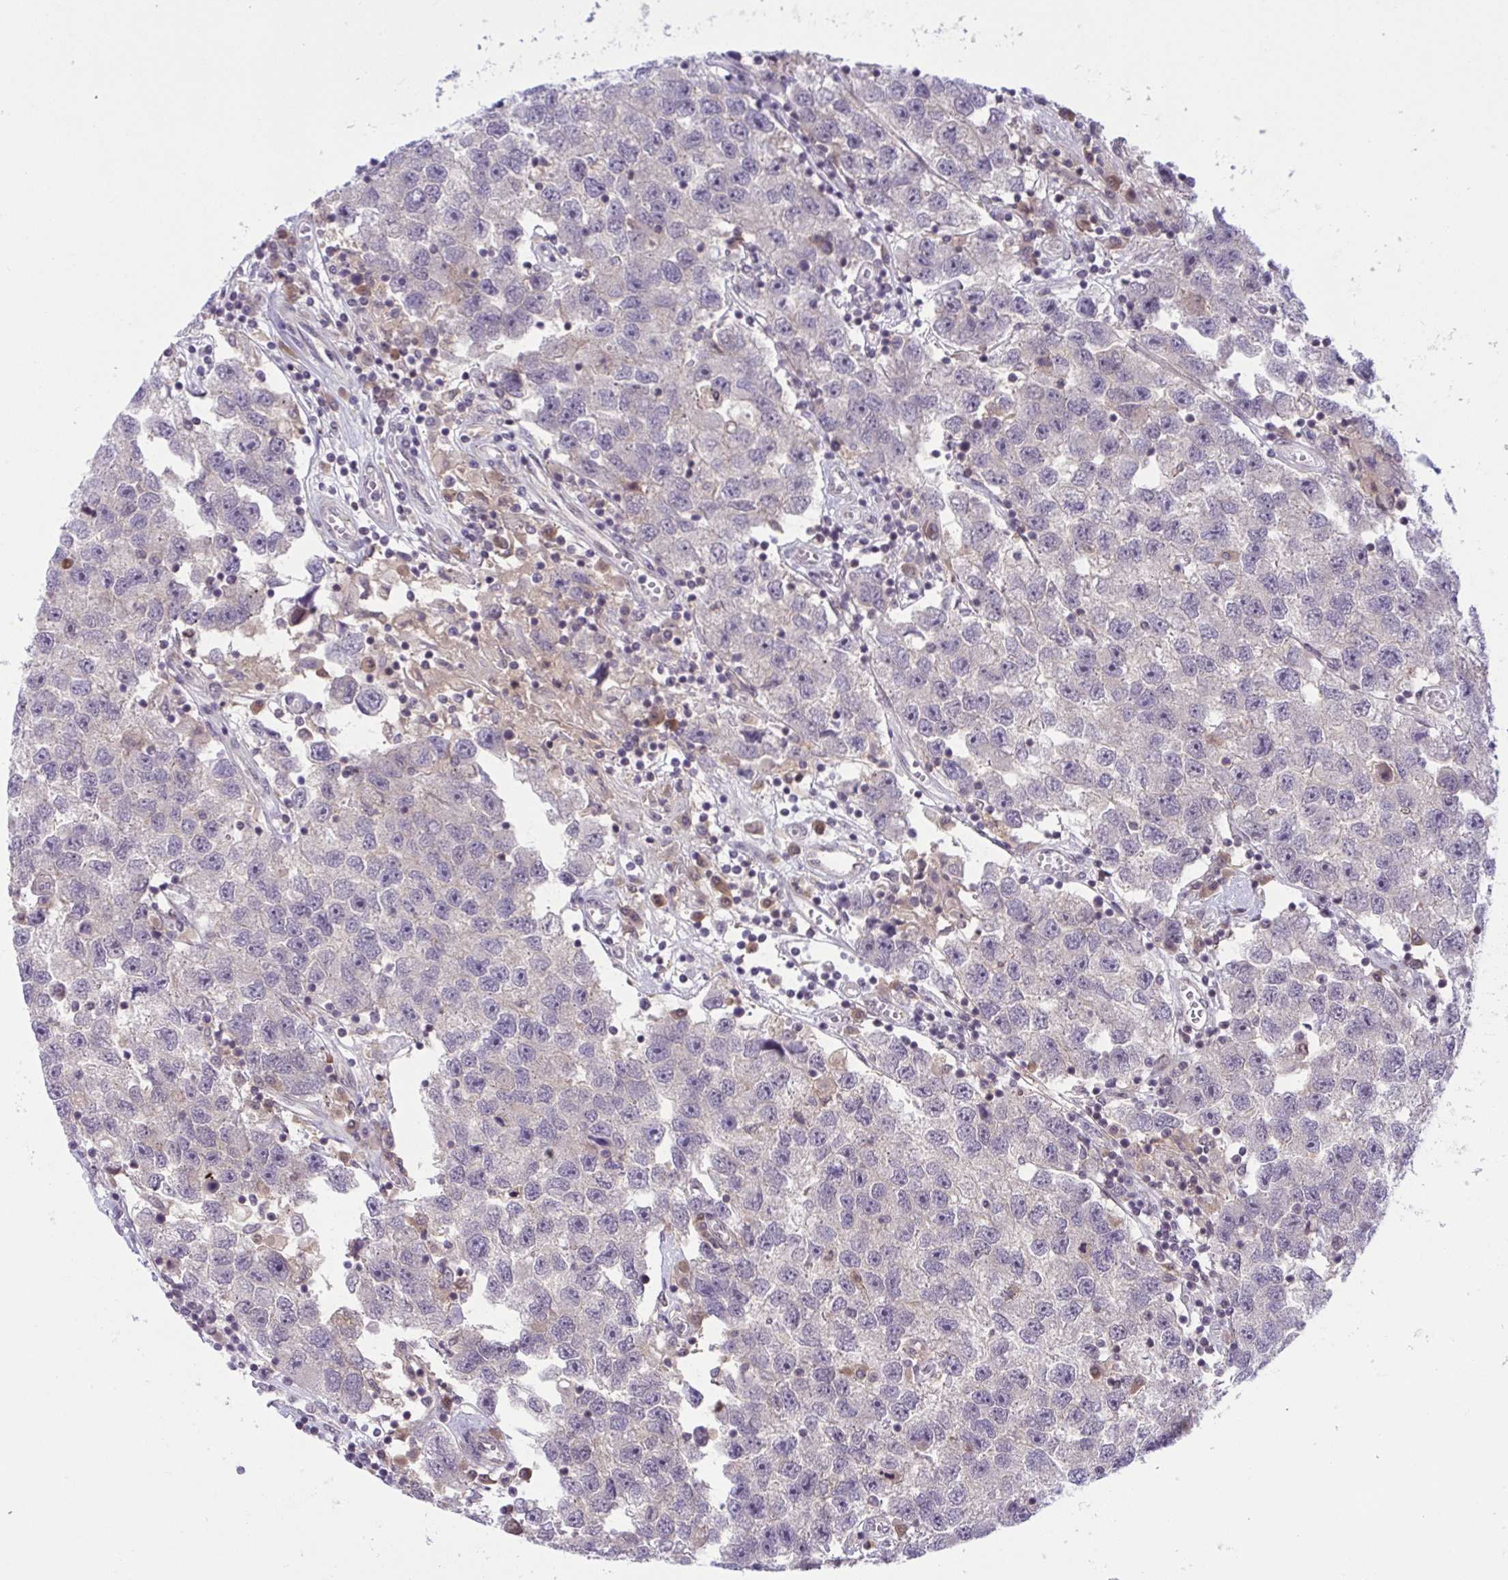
{"staining": {"intensity": "negative", "quantity": "none", "location": "none"}, "tissue": "testis cancer", "cell_type": "Tumor cells", "image_type": "cancer", "snomed": [{"axis": "morphology", "description": "Seminoma, NOS"}, {"axis": "topography", "description": "Testis"}], "caption": "Tumor cells show no significant protein positivity in testis cancer. (Brightfield microscopy of DAB (3,3'-diaminobenzidine) IHC at high magnification).", "gene": "TTC7B", "patient": {"sex": "male", "age": 26}}